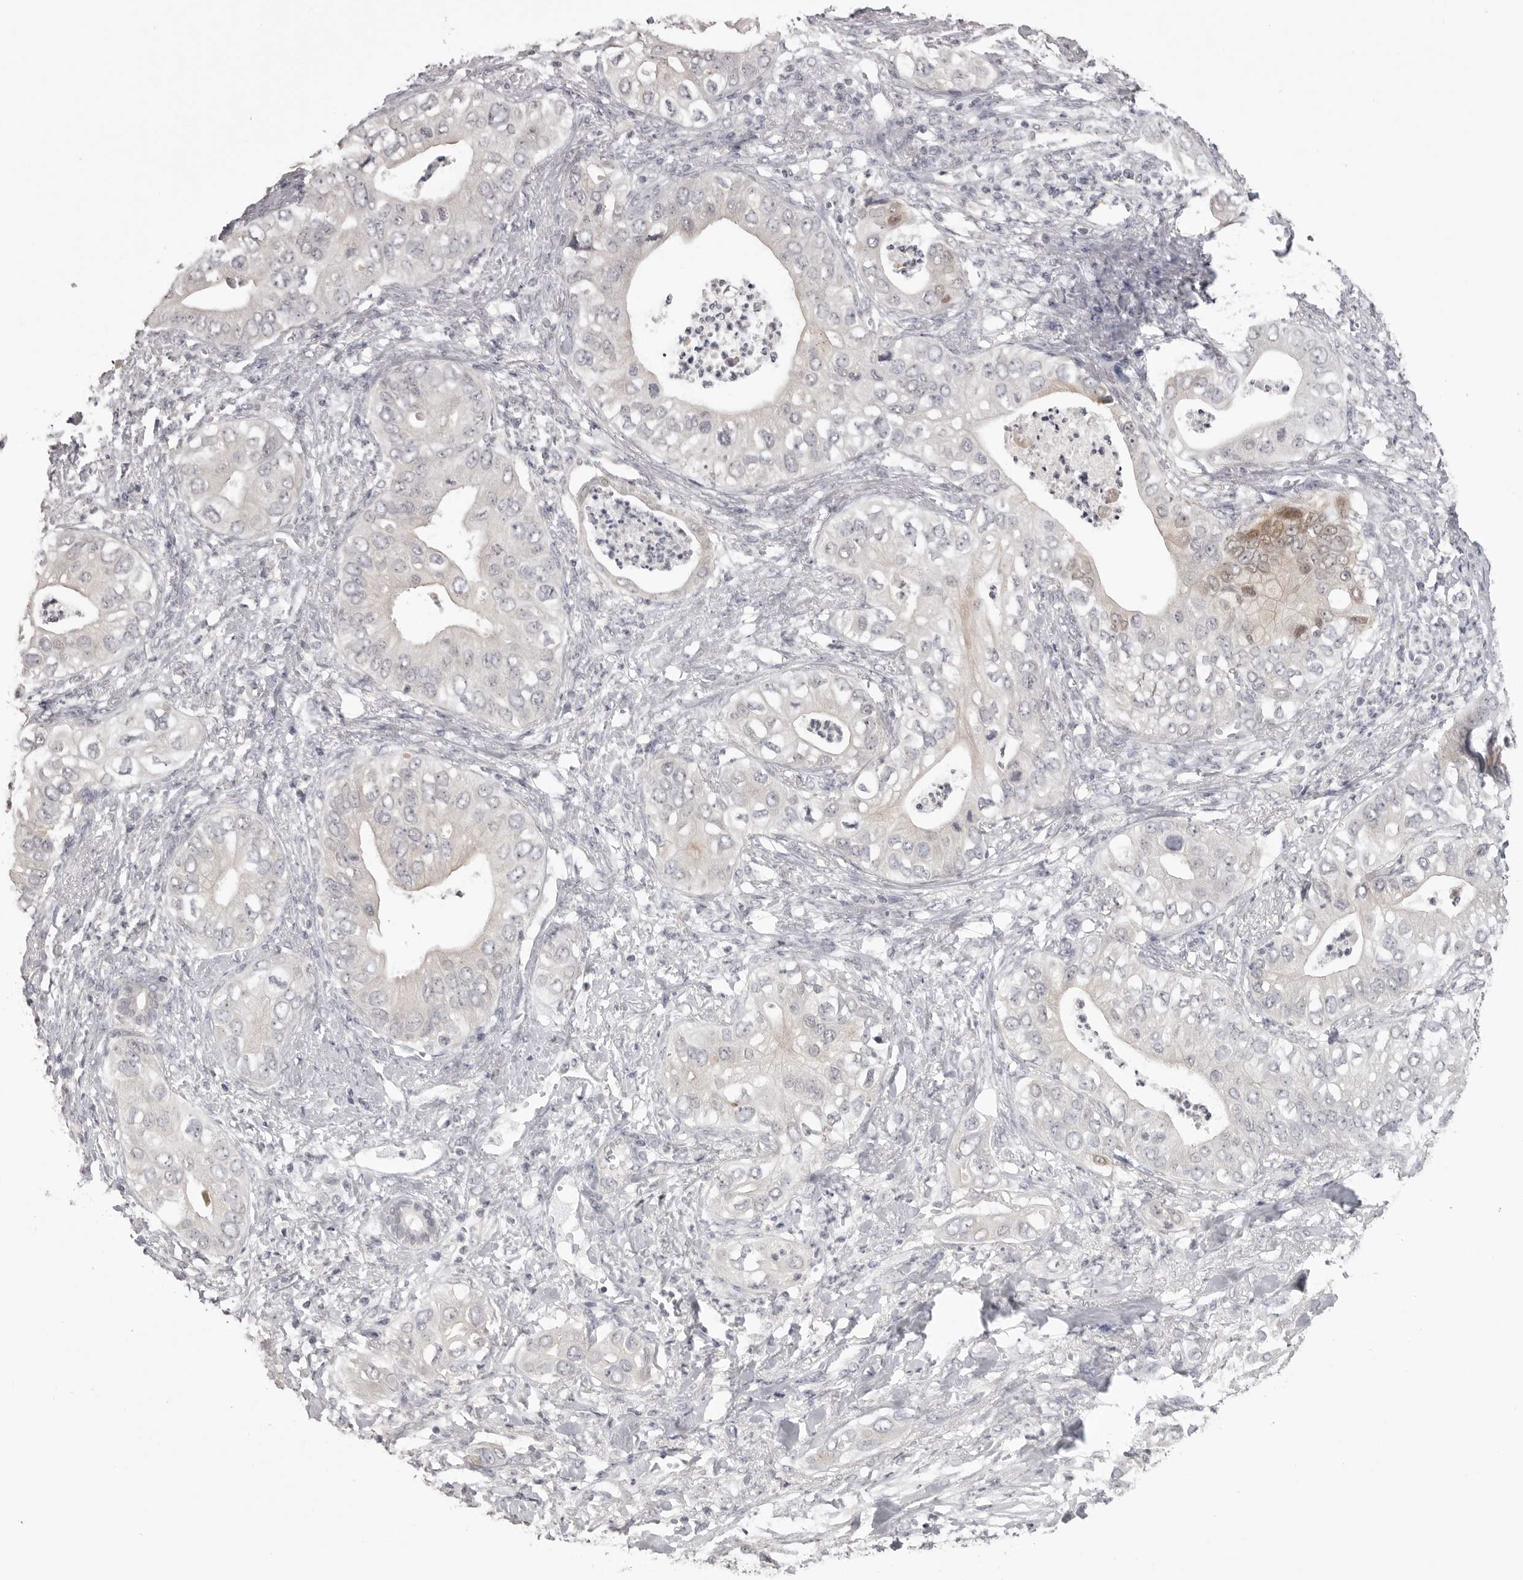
{"staining": {"intensity": "weak", "quantity": "<25%", "location": "cytoplasmic/membranous"}, "tissue": "pancreatic cancer", "cell_type": "Tumor cells", "image_type": "cancer", "snomed": [{"axis": "morphology", "description": "Adenocarcinoma, NOS"}, {"axis": "topography", "description": "Pancreas"}], "caption": "This is an immunohistochemistry image of human adenocarcinoma (pancreatic). There is no staining in tumor cells.", "gene": "GPN2", "patient": {"sex": "female", "age": 78}}